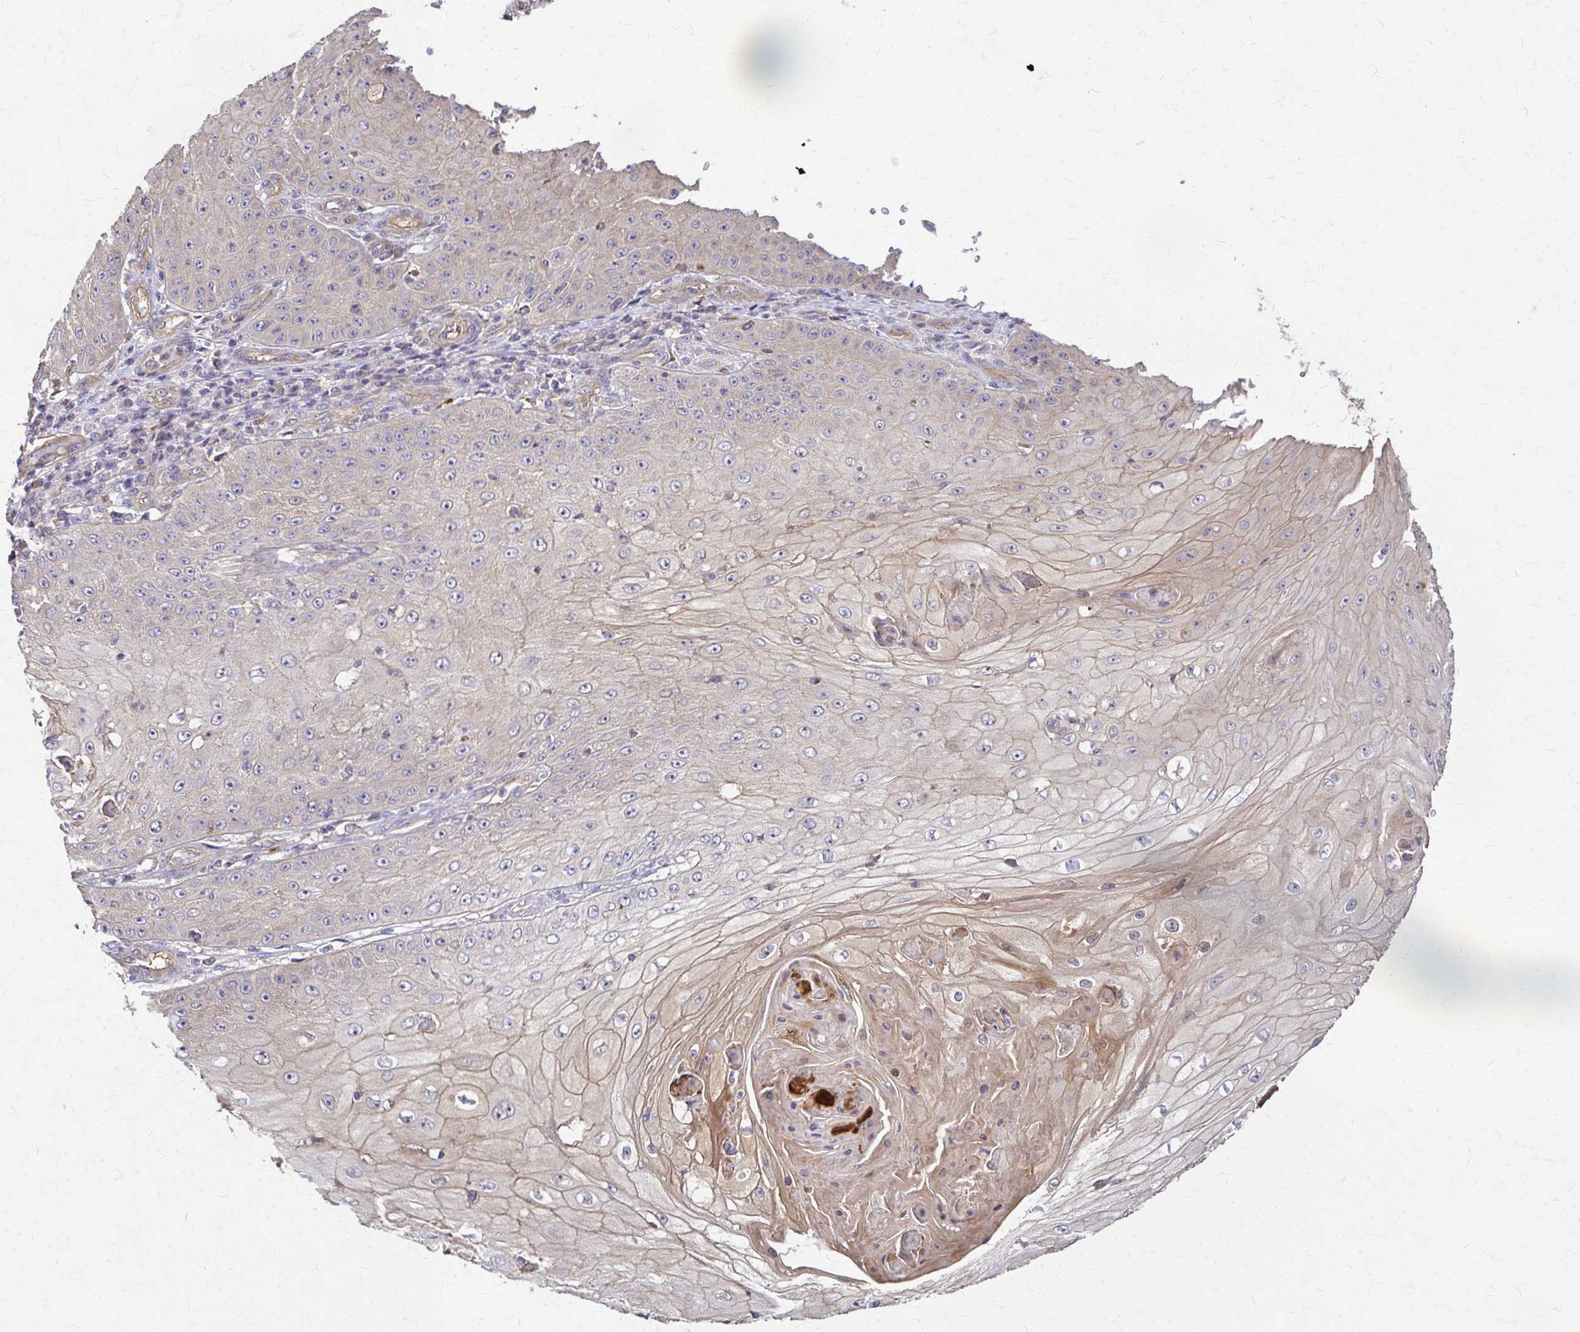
{"staining": {"intensity": "weak", "quantity": "<25%", "location": "cytoplasmic/membranous"}, "tissue": "skin cancer", "cell_type": "Tumor cells", "image_type": "cancer", "snomed": [{"axis": "morphology", "description": "Squamous cell carcinoma, NOS"}, {"axis": "topography", "description": "Skin"}], "caption": "Tumor cells show no significant expression in skin cancer. (Immunohistochemistry, brightfield microscopy, high magnification).", "gene": "DSP", "patient": {"sex": "male", "age": 70}}